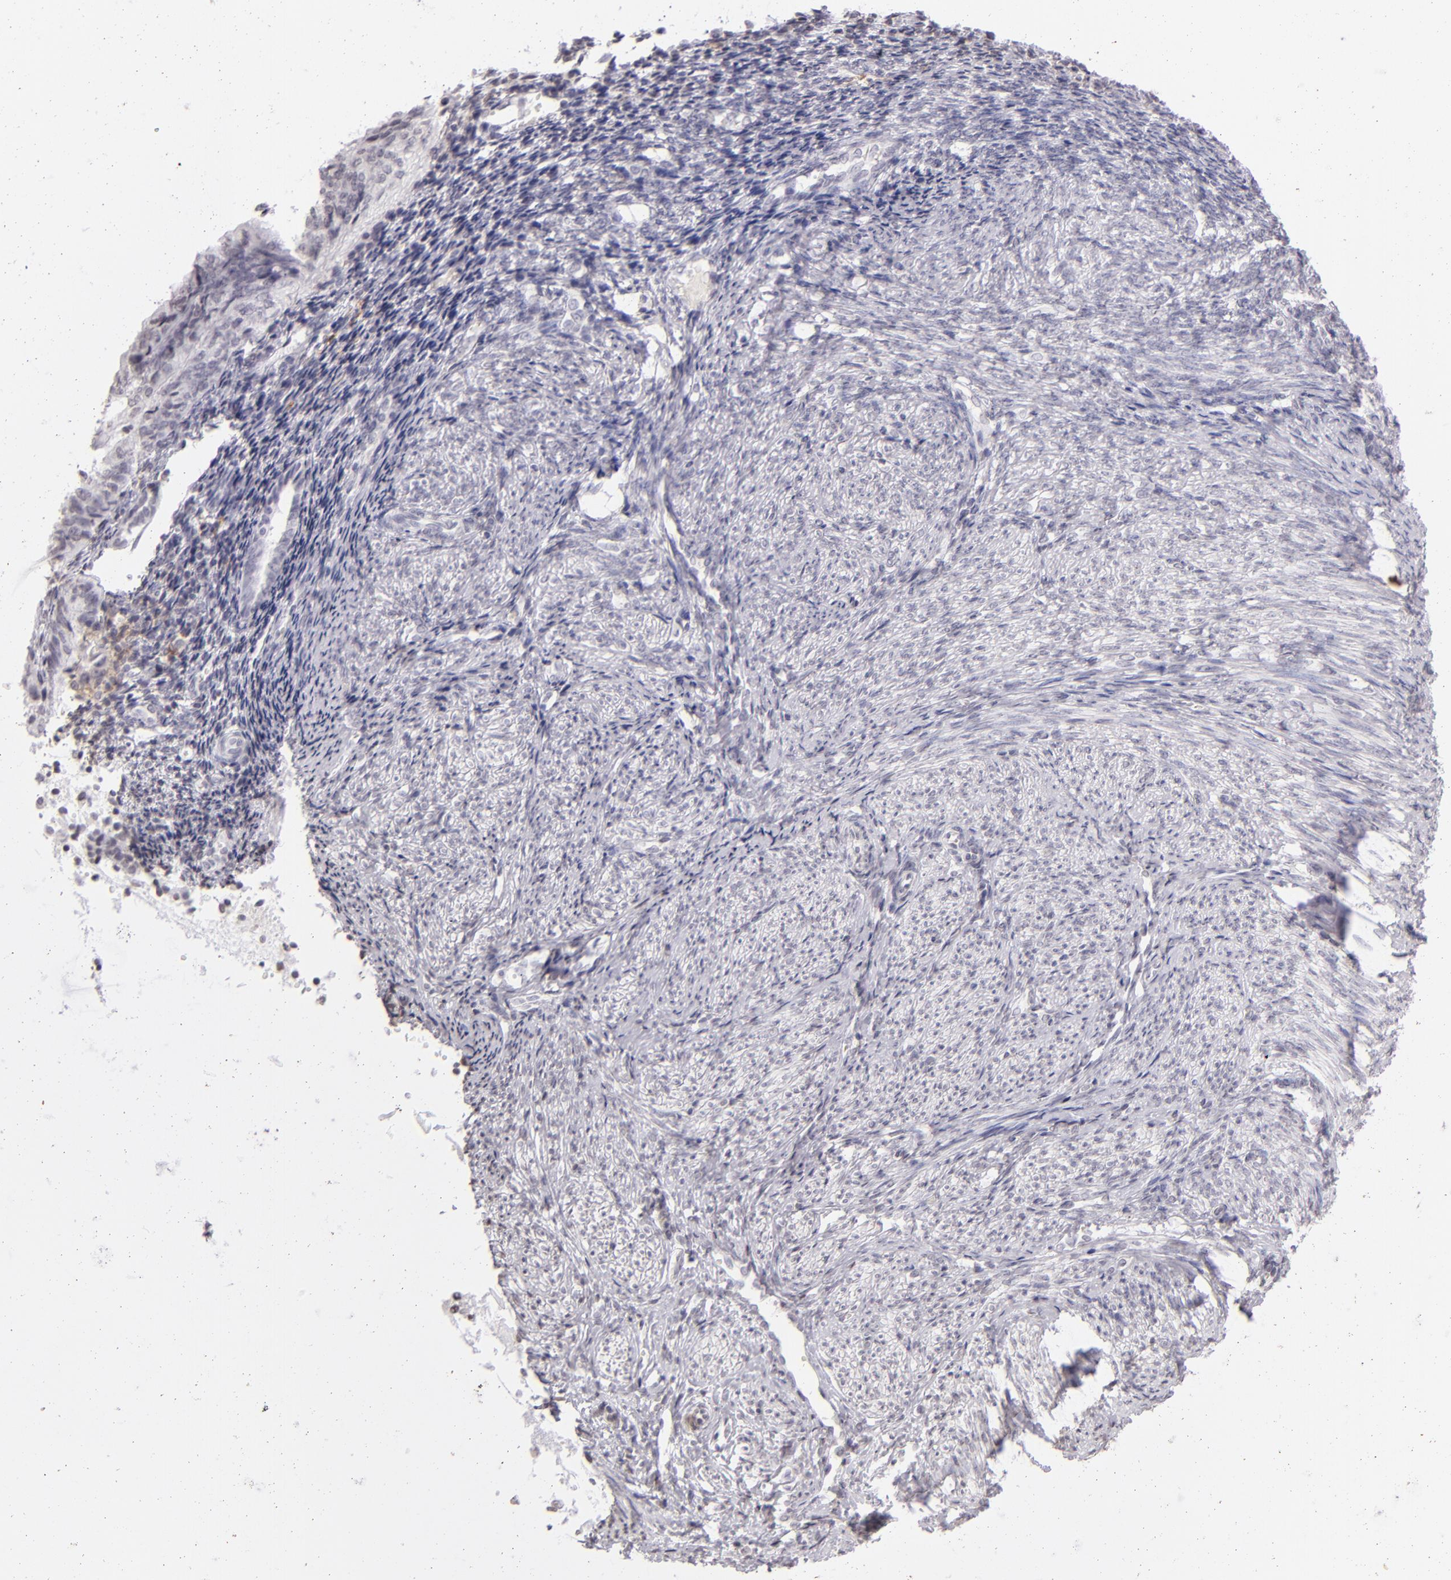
{"staining": {"intensity": "negative", "quantity": "none", "location": "none"}, "tissue": "endometrial cancer", "cell_type": "Tumor cells", "image_type": "cancer", "snomed": [{"axis": "morphology", "description": "Adenocarcinoma, NOS"}, {"axis": "topography", "description": "Endometrium"}], "caption": "IHC photomicrograph of endometrial cancer stained for a protein (brown), which shows no expression in tumor cells. (IHC, brightfield microscopy, high magnification).", "gene": "CD40", "patient": {"sex": "female", "age": 55}}